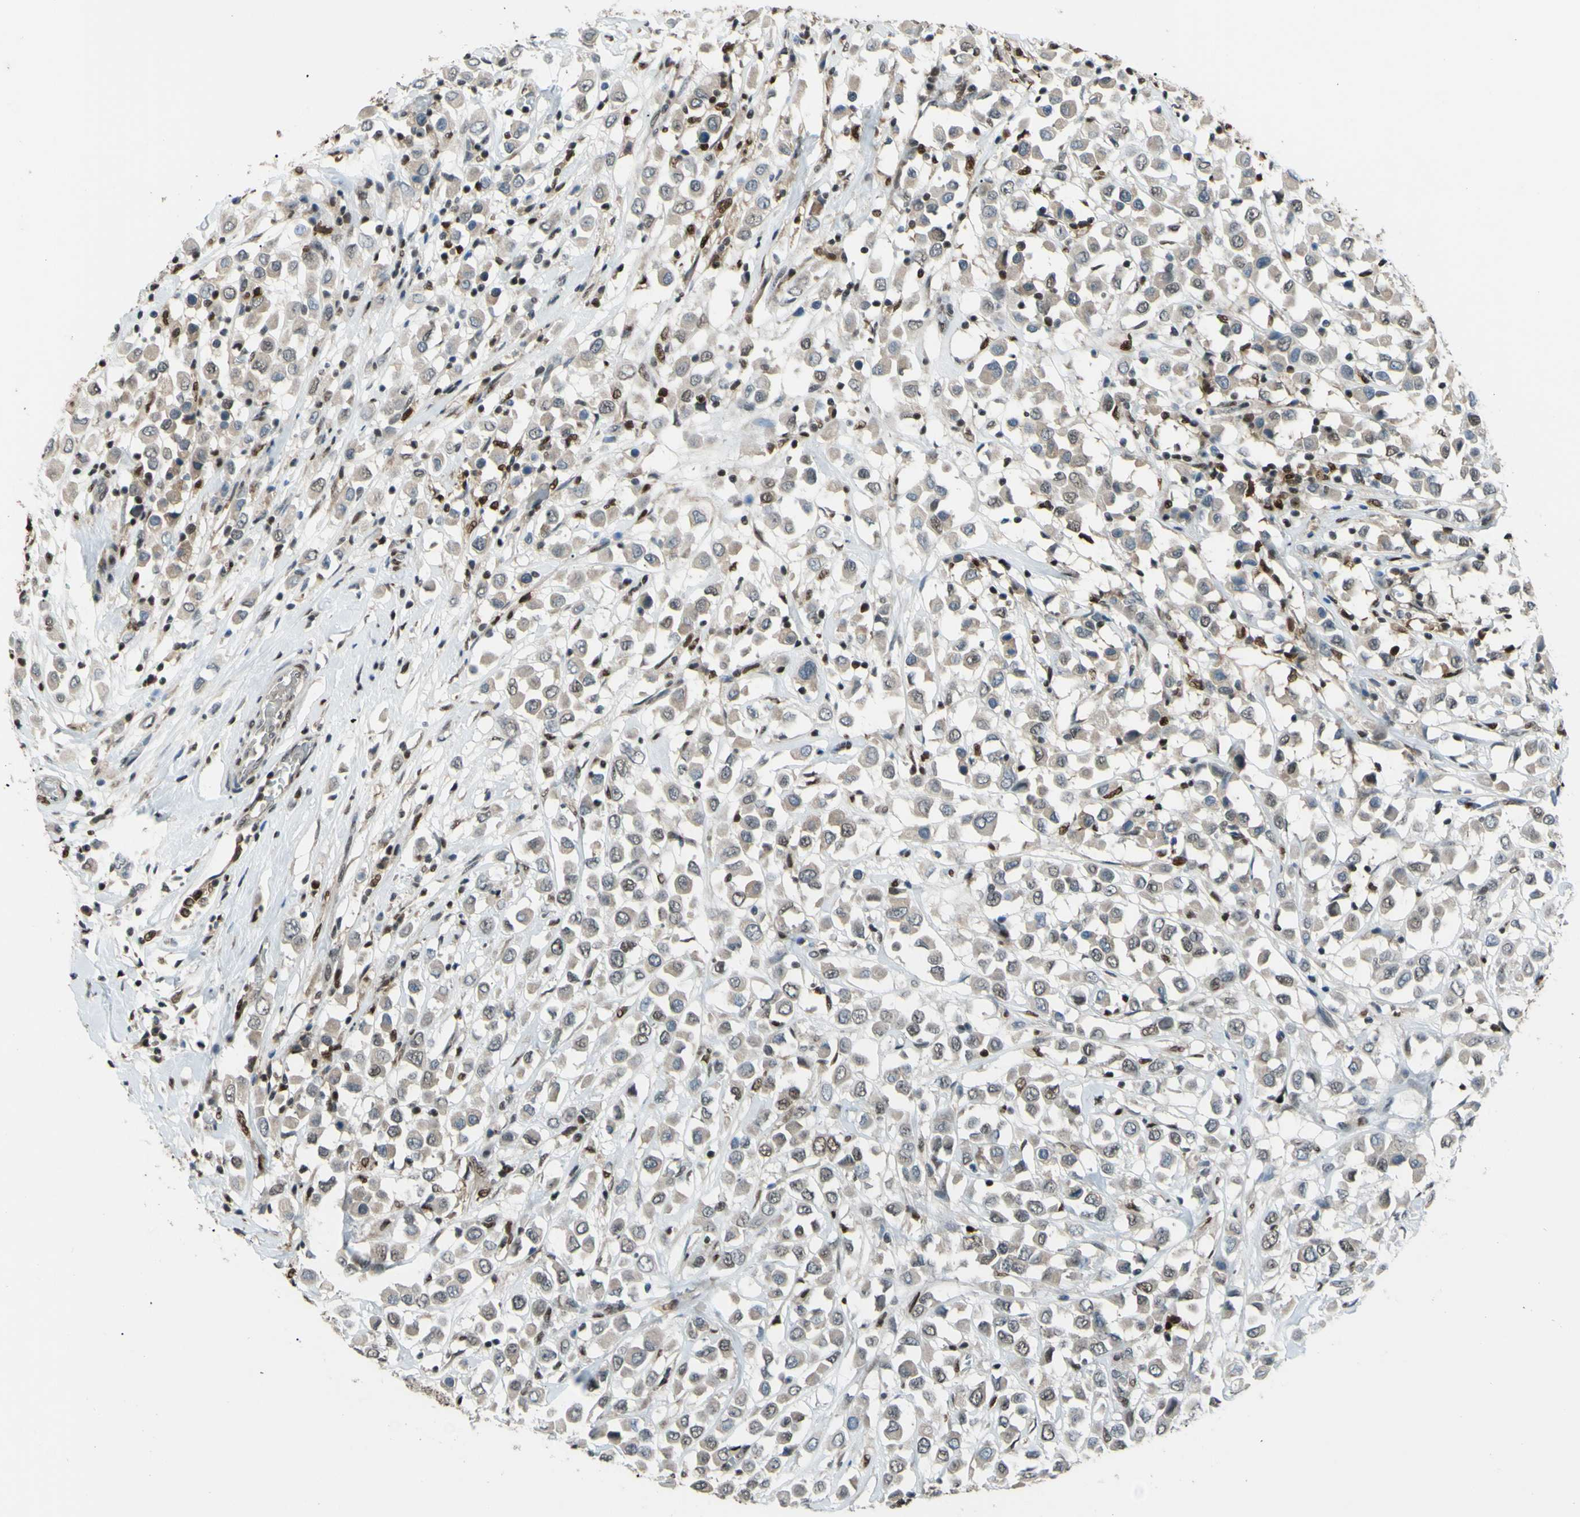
{"staining": {"intensity": "weak", "quantity": ">75%", "location": "cytoplasmic/membranous,nuclear"}, "tissue": "breast cancer", "cell_type": "Tumor cells", "image_type": "cancer", "snomed": [{"axis": "morphology", "description": "Duct carcinoma"}, {"axis": "topography", "description": "Breast"}], "caption": "Tumor cells show weak cytoplasmic/membranous and nuclear staining in approximately >75% of cells in breast invasive ductal carcinoma.", "gene": "FKBP5", "patient": {"sex": "female", "age": 61}}